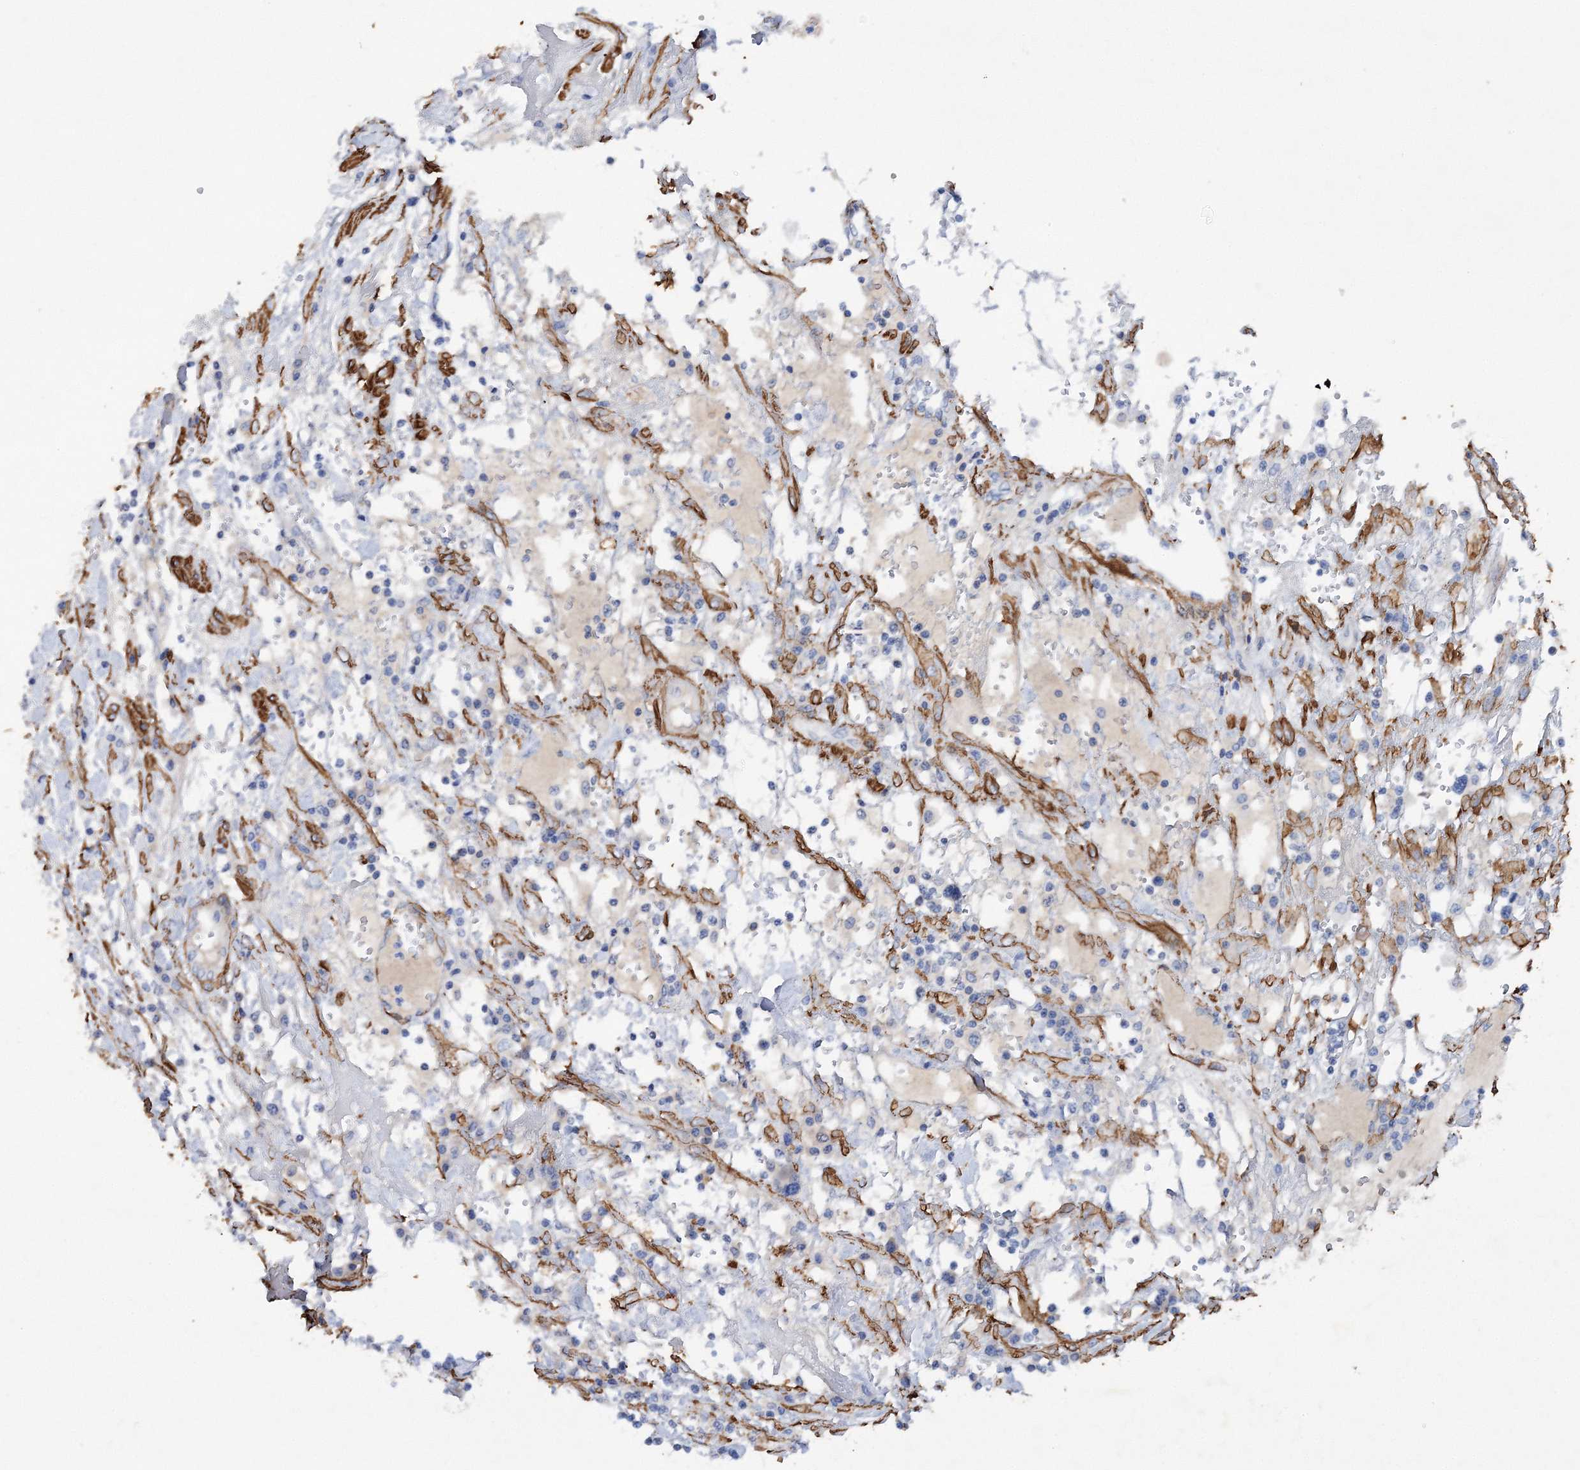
{"staining": {"intensity": "negative", "quantity": "none", "location": "none"}, "tissue": "endometrial cancer", "cell_type": "Tumor cells", "image_type": "cancer", "snomed": [{"axis": "morphology", "description": "Adenocarcinoma, NOS"}, {"axis": "topography", "description": "Endometrium"}], "caption": "Histopathology image shows no significant protein staining in tumor cells of endometrial adenocarcinoma.", "gene": "RTN2", "patient": {"sex": "female", "age": 49}}